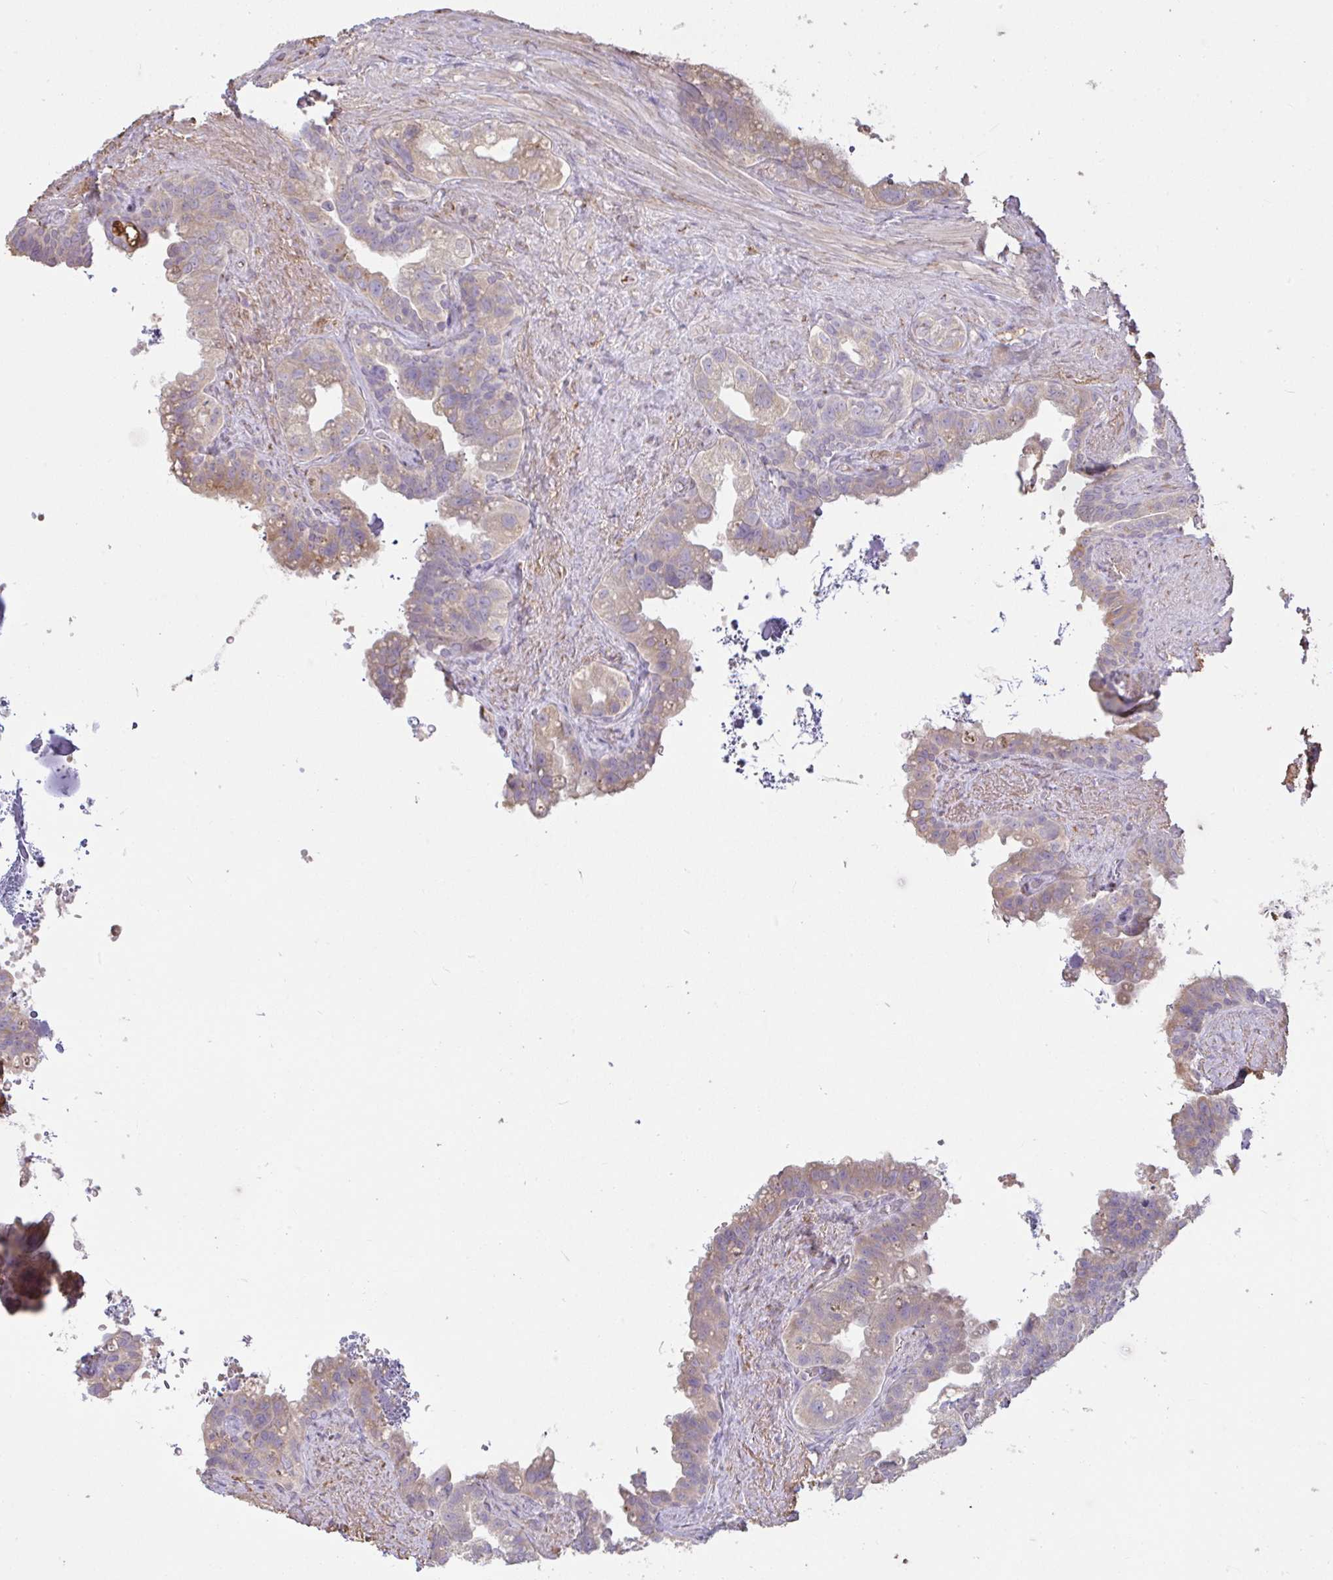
{"staining": {"intensity": "weak", "quantity": "25%-75%", "location": "cytoplasmic/membranous"}, "tissue": "seminal vesicle", "cell_type": "Glandular cells", "image_type": "normal", "snomed": [{"axis": "morphology", "description": "Normal tissue, NOS"}, {"axis": "topography", "description": "Seminal veicle"}, {"axis": "topography", "description": "Peripheral nerve tissue"}], "caption": "A brown stain shows weak cytoplasmic/membranous positivity of a protein in glandular cells of benign seminal vesicle. The protein is shown in brown color, while the nuclei are stained blue.", "gene": "BRINP3", "patient": {"sex": "male", "age": 76}}